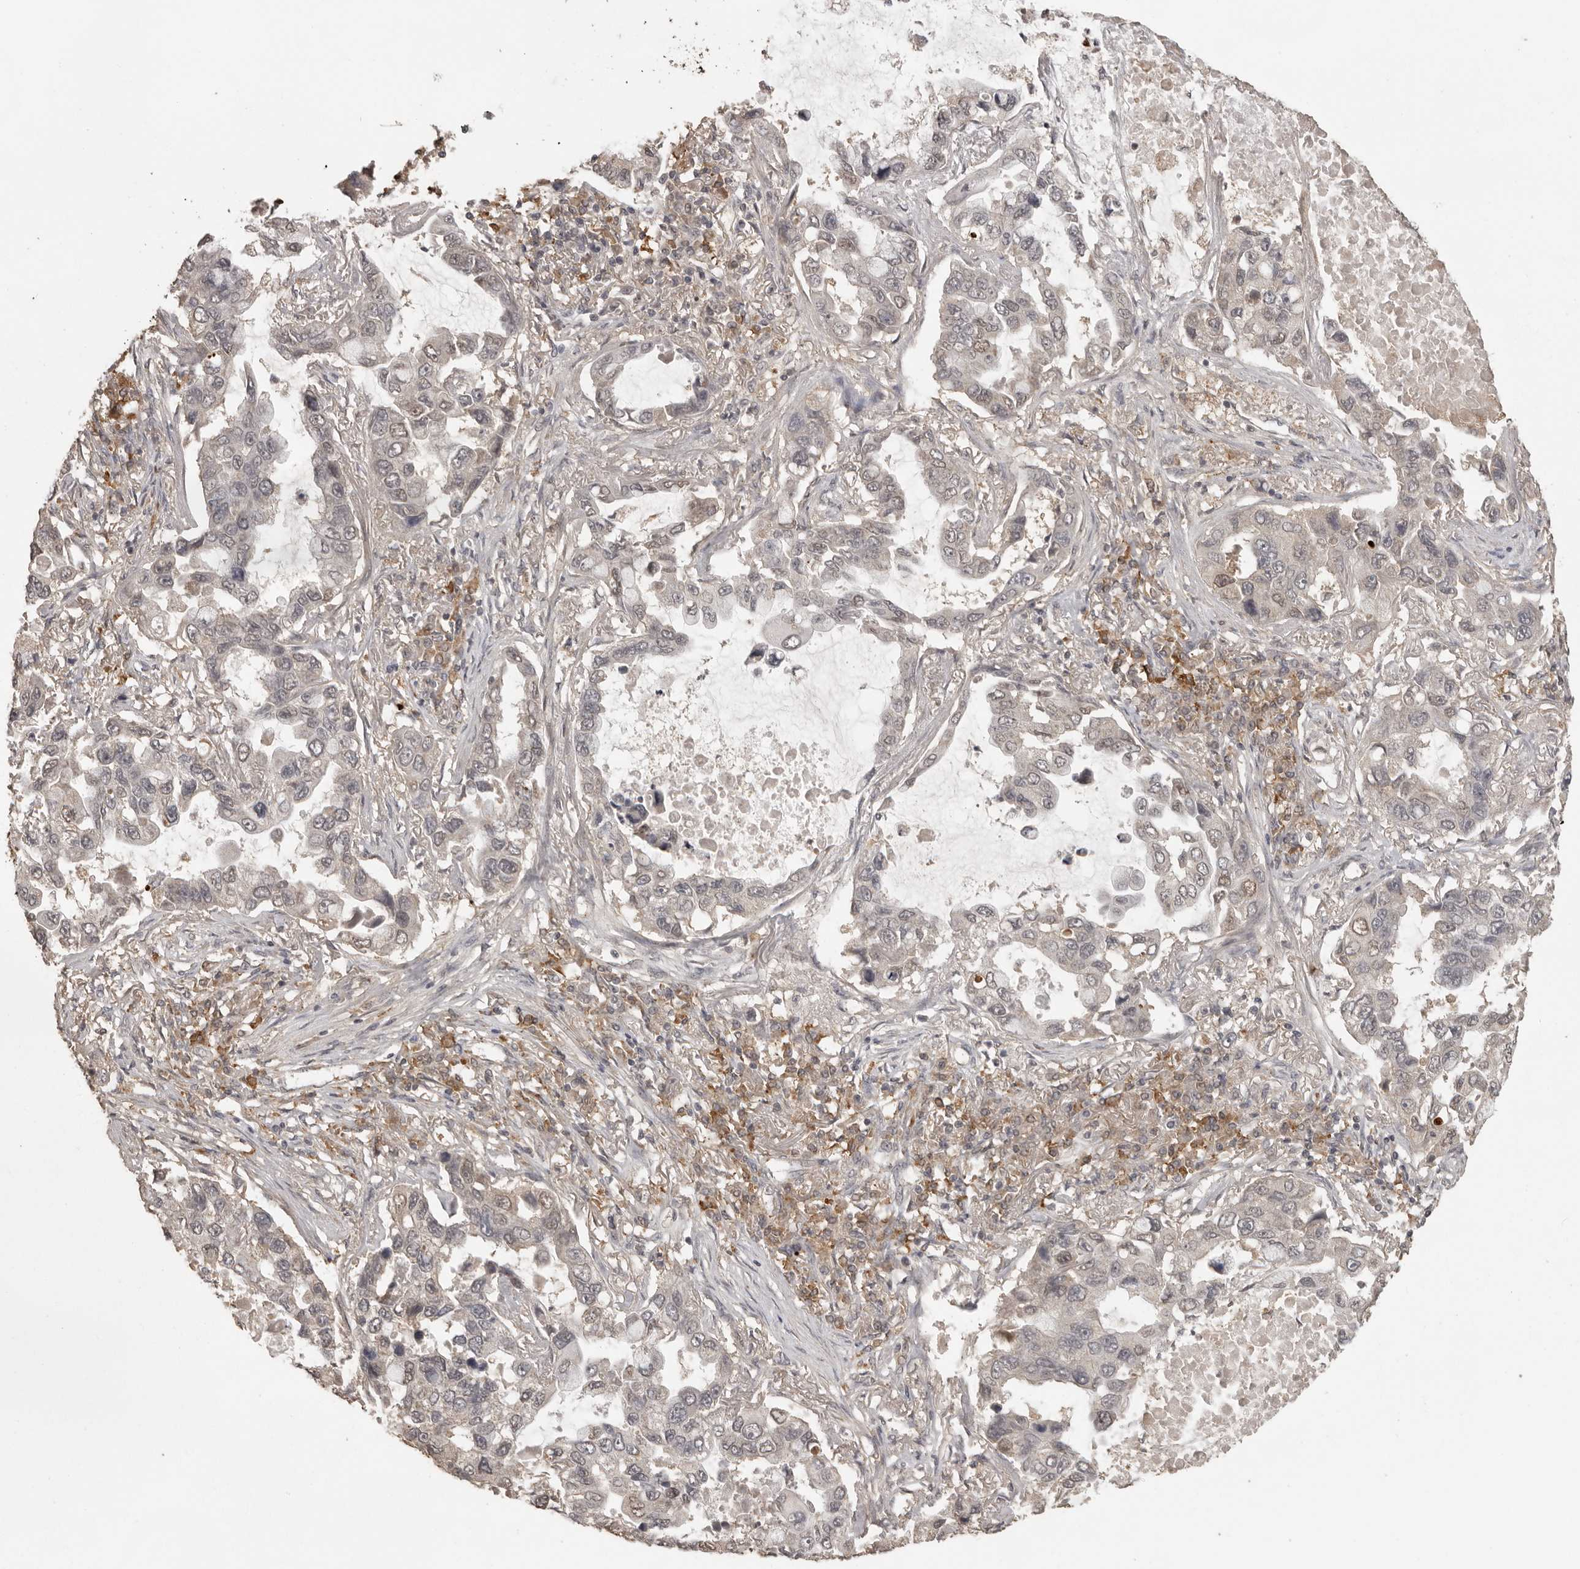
{"staining": {"intensity": "negative", "quantity": "none", "location": "none"}, "tissue": "lung cancer", "cell_type": "Tumor cells", "image_type": "cancer", "snomed": [{"axis": "morphology", "description": "Adenocarcinoma, NOS"}, {"axis": "topography", "description": "Lung"}], "caption": "This is an immunohistochemistry image of lung adenocarcinoma. There is no staining in tumor cells.", "gene": "CTF1", "patient": {"sex": "male", "age": 64}}